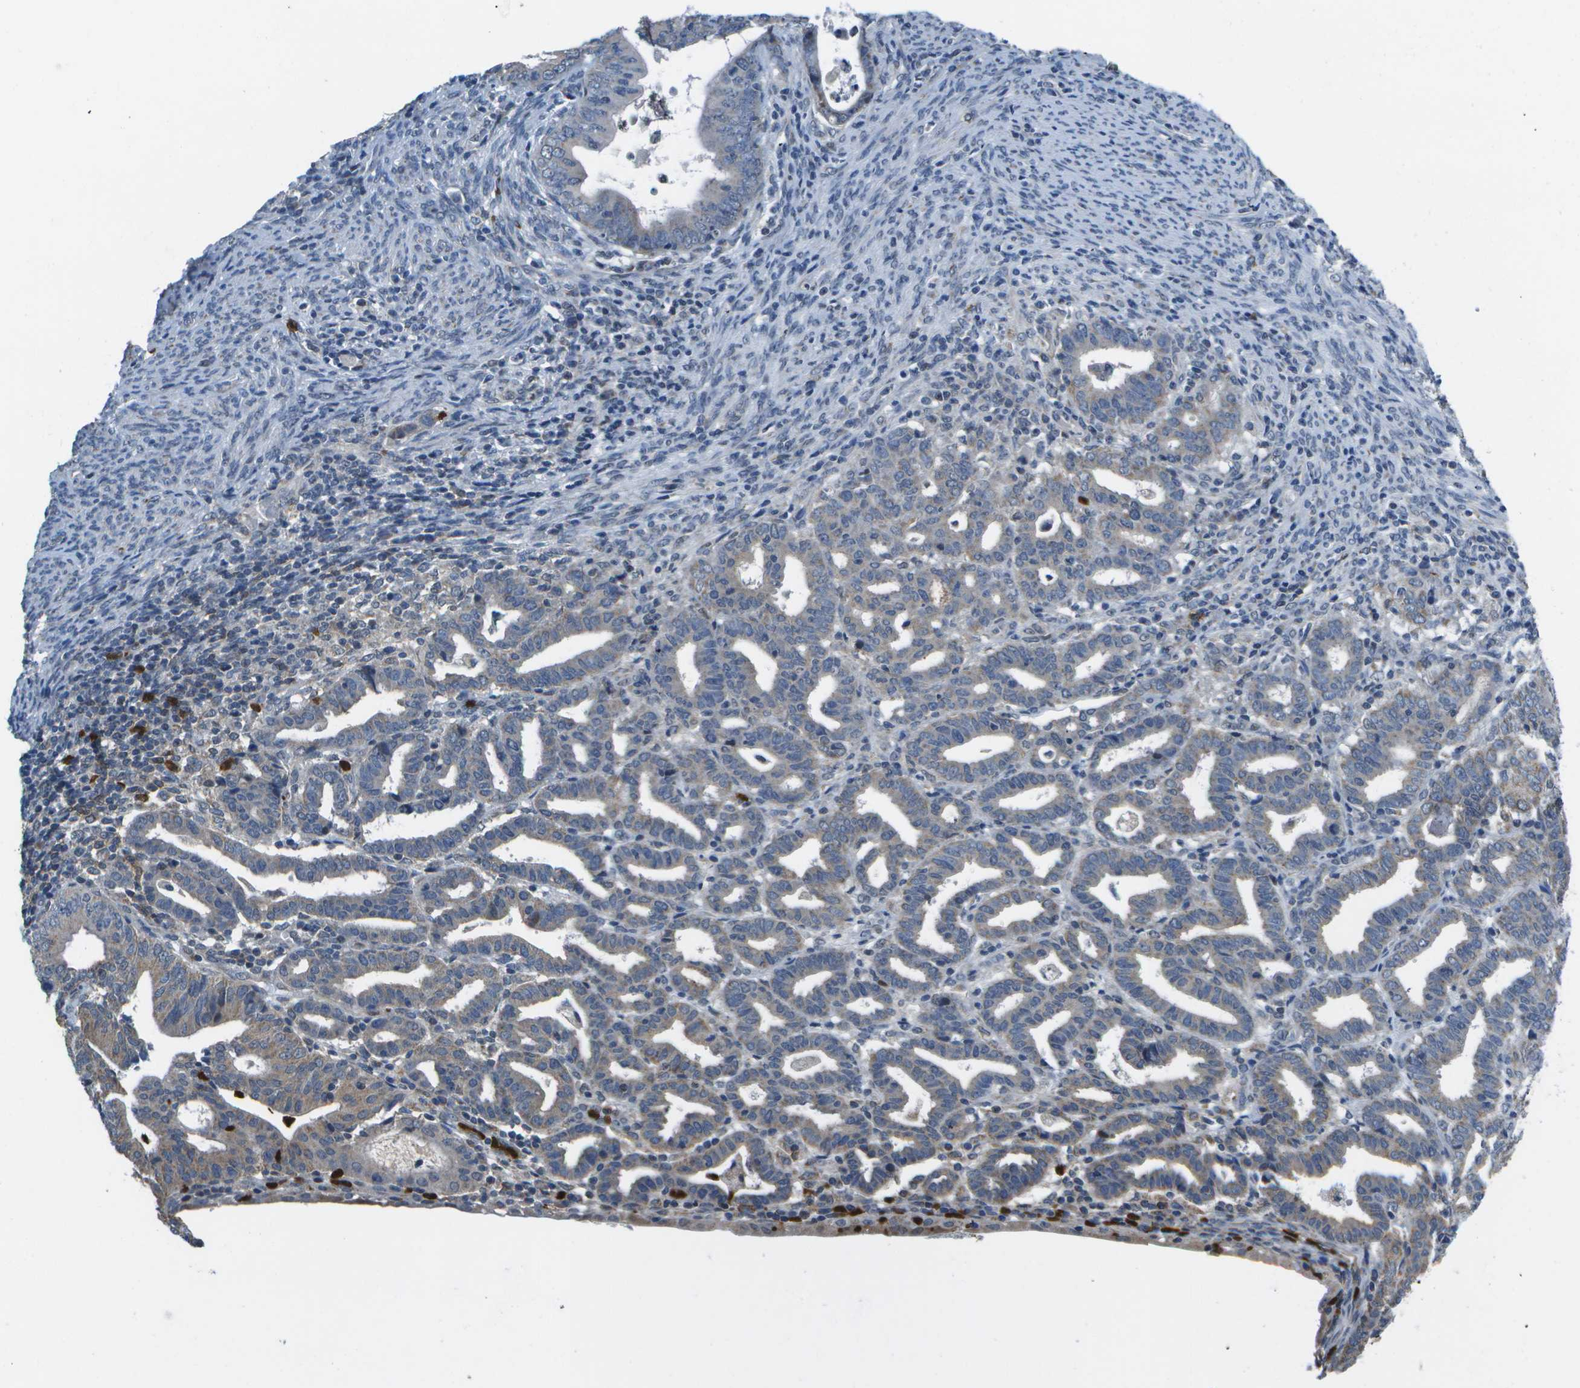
{"staining": {"intensity": "weak", "quantity": "25%-75%", "location": "cytoplasmic/membranous"}, "tissue": "endometrial cancer", "cell_type": "Tumor cells", "image_type": "cancer", "snomed": [{"axis": "morphology", "description": "Adenocarcinoma, NOS"}, {"axis": "topography", "description": "Uterus"}], "caption": "The immunohistochemical stain shows weak cytoplasmic/membranous positivity in tumor cells of endometrial cancer (adenocarcinoma) tissue.", "gene": "GALNT15", "patient": {"sex": "female", "age": 83}}